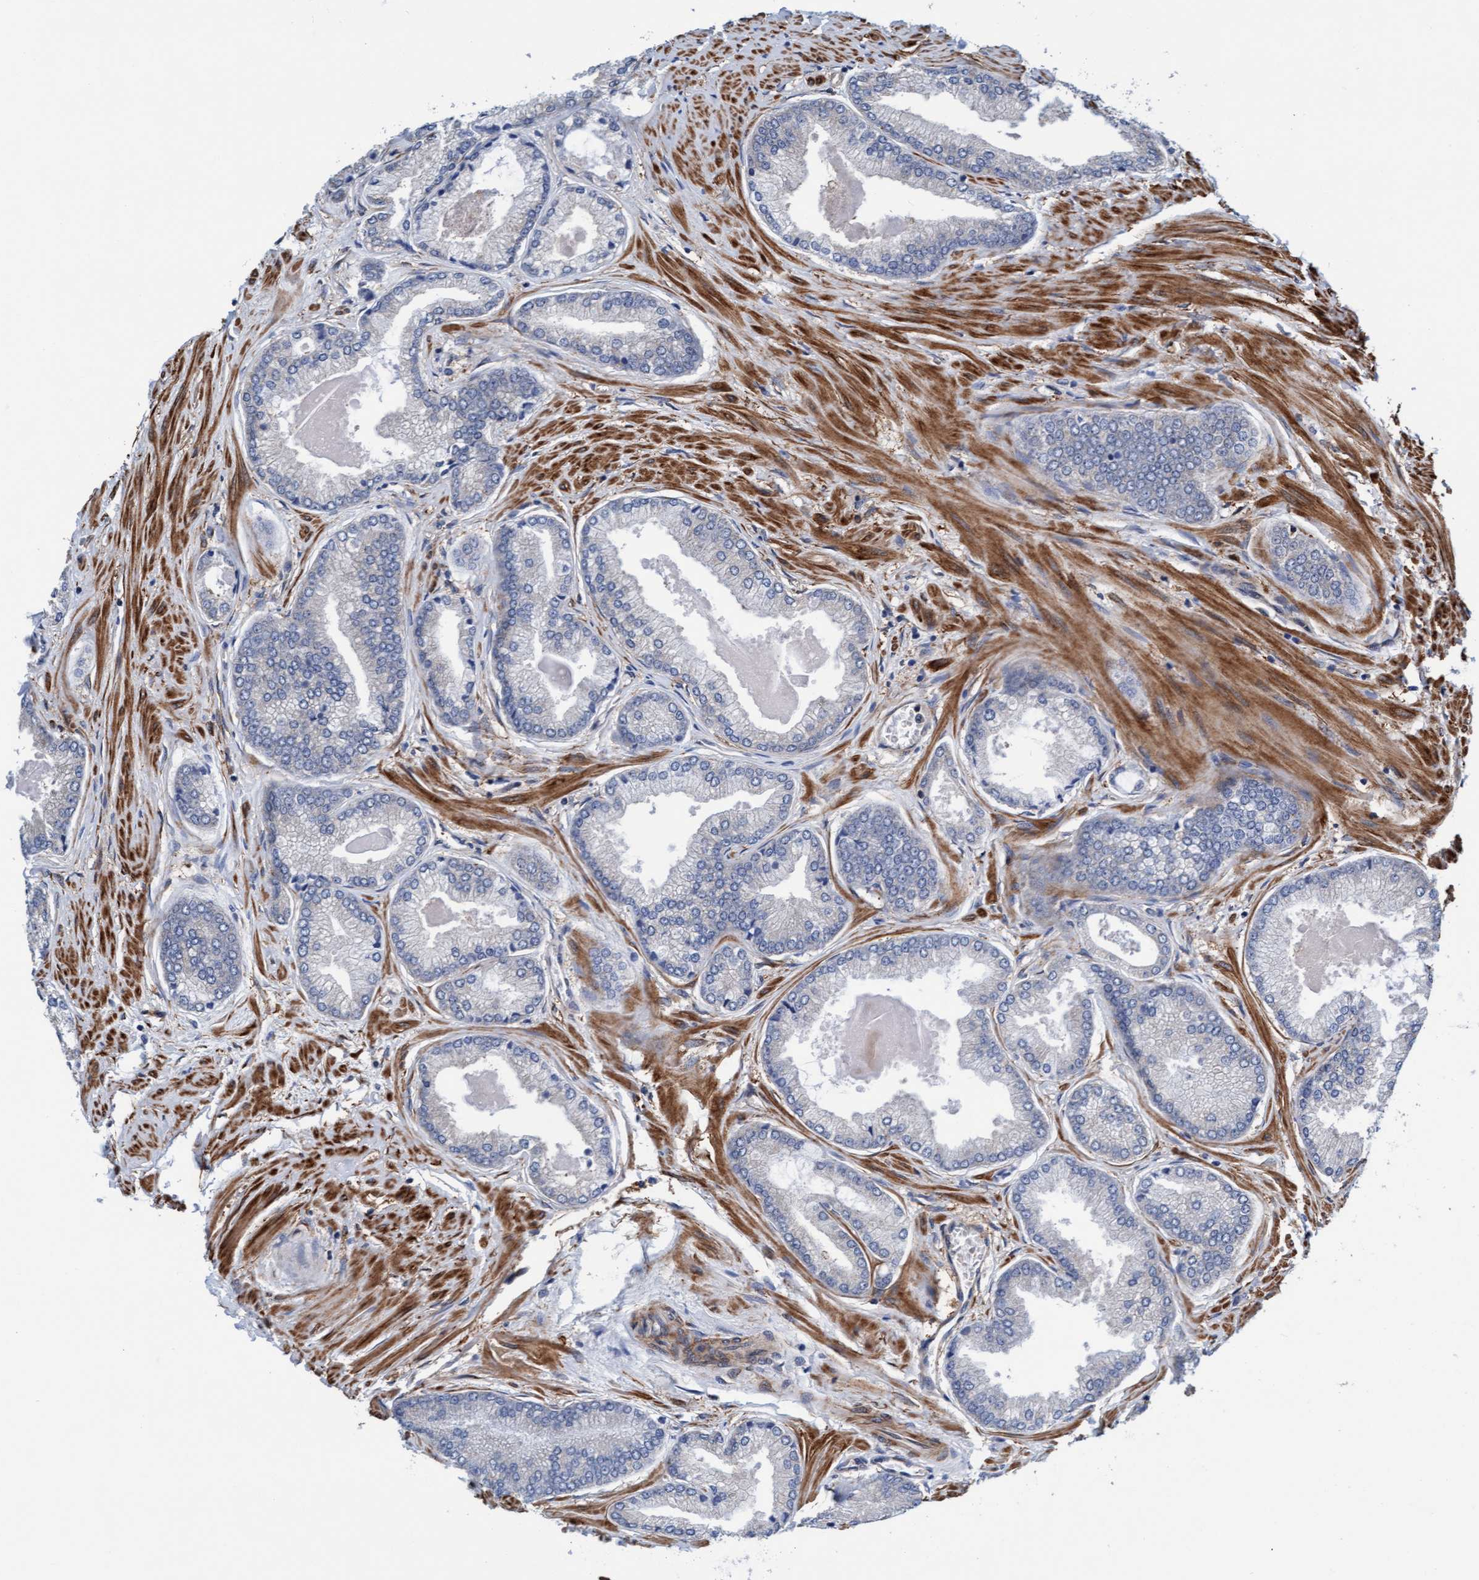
{"staining": {"intensity": "negative", "quantity": "none", "location": "none"}, "tissue": "prostate cancer", "cell_type": "Tumor cells", "image_type": "cancer", "snomed": [{"axis": "morphology", "description": "Adenocarcinoma, High grade"}, {"axis": "topography", "description": "Prostate"}], "caption": "IHC micrograph of adenocarcinoma (high-grade) (prostate) stained for a protein (brown), which shows no positivity in tumor cells.", "gene": "FMNL3", "patient": {"sex": "male", "age": 61}}